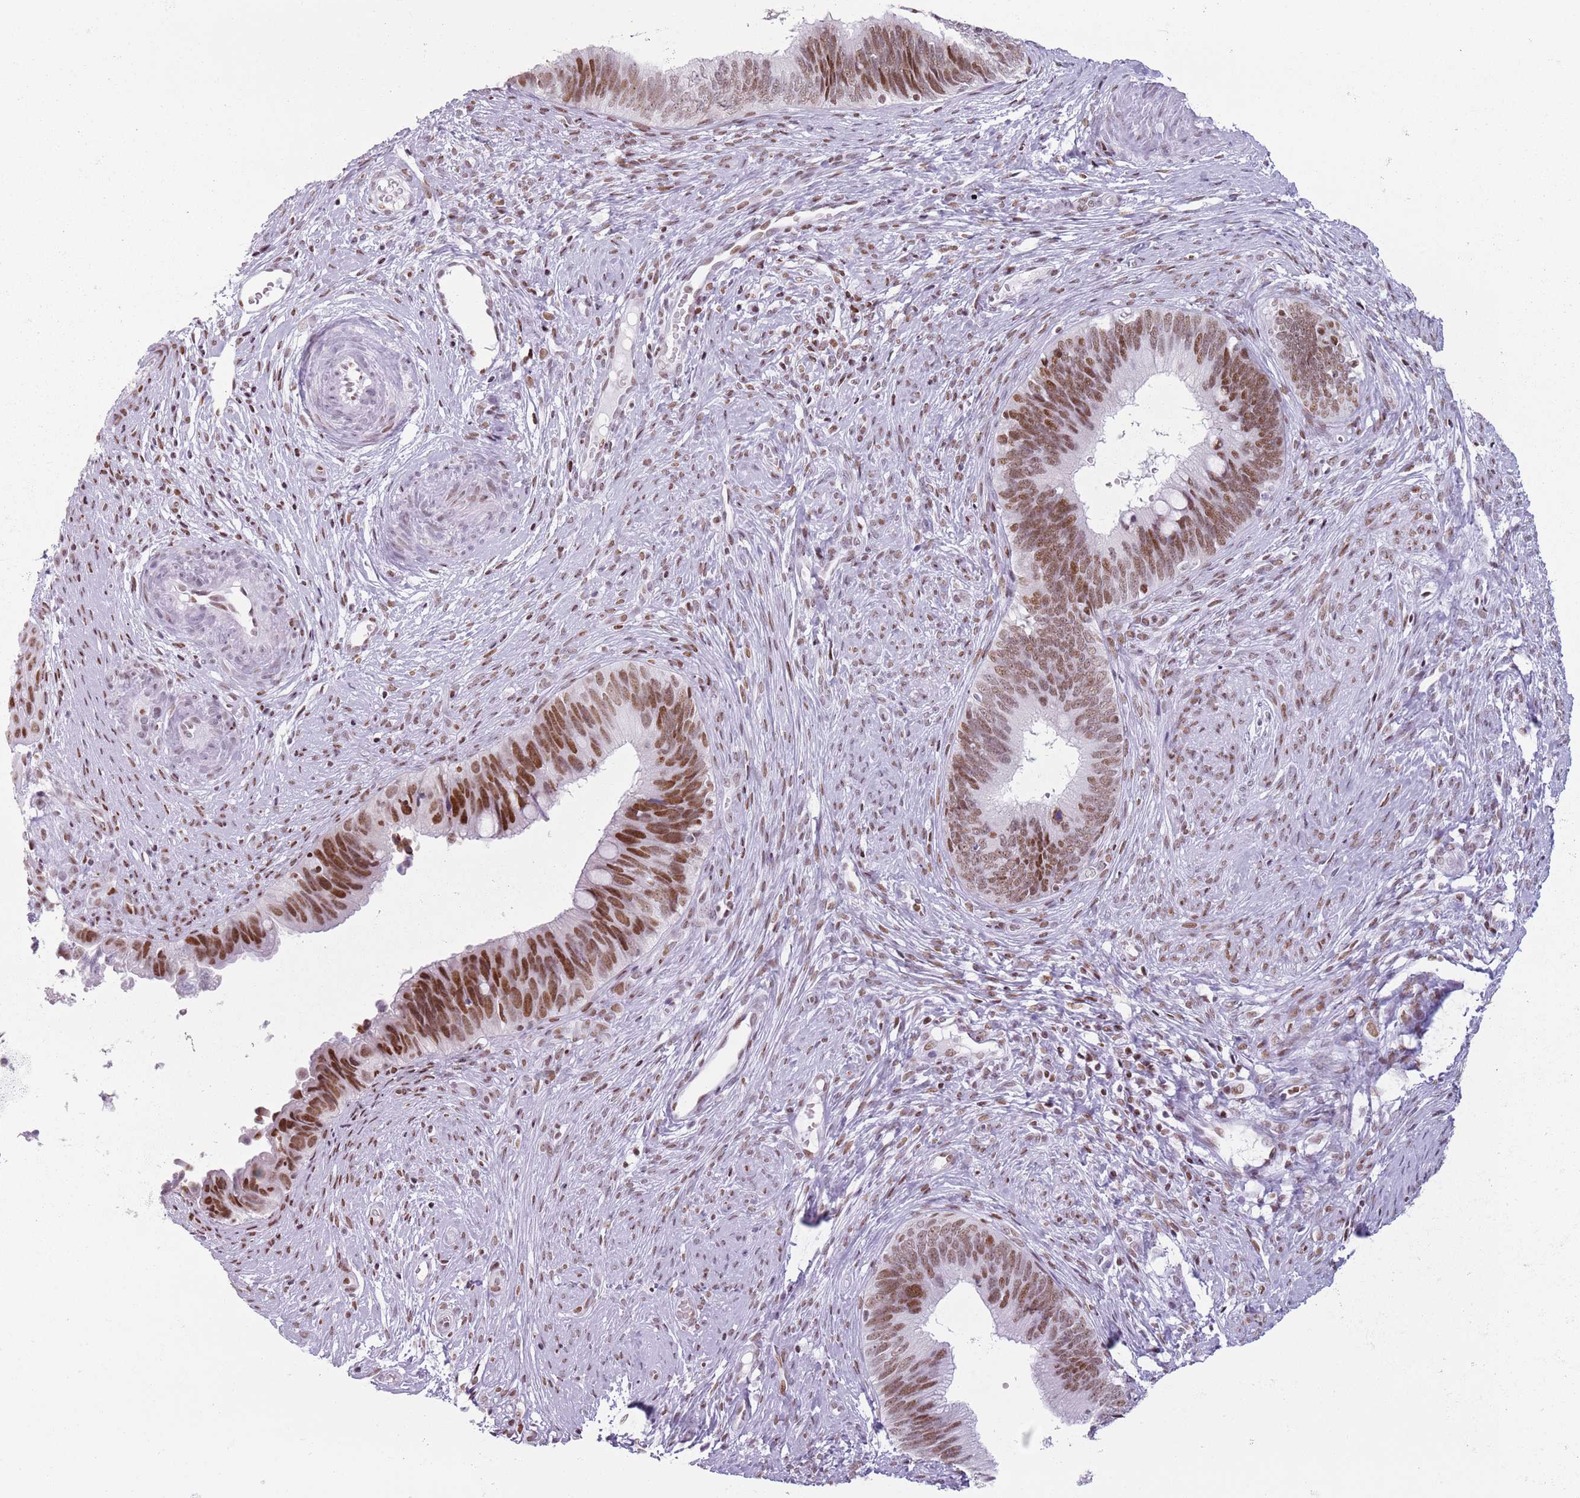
{"staining": {"intensity": "moderate", "quantity": ">75%", "location": "nuclear"}, "tissue": "cervical cancer", "cell_type": "Tumor cells", "image_type": "cancer", "snomed": [{"axis": "morphology", "description": "Adenocarcinoma, NOS"}, {"axis": "topography", "description": "Cervix"}], "caption": "Protein analysis of cervical cancer (adenocarcinoma) tissue shows moderate nuclear positivity in about >75% of tumor cells.", "gene": "FAM104B", "patient": {"sex": "female", "age": 42}}